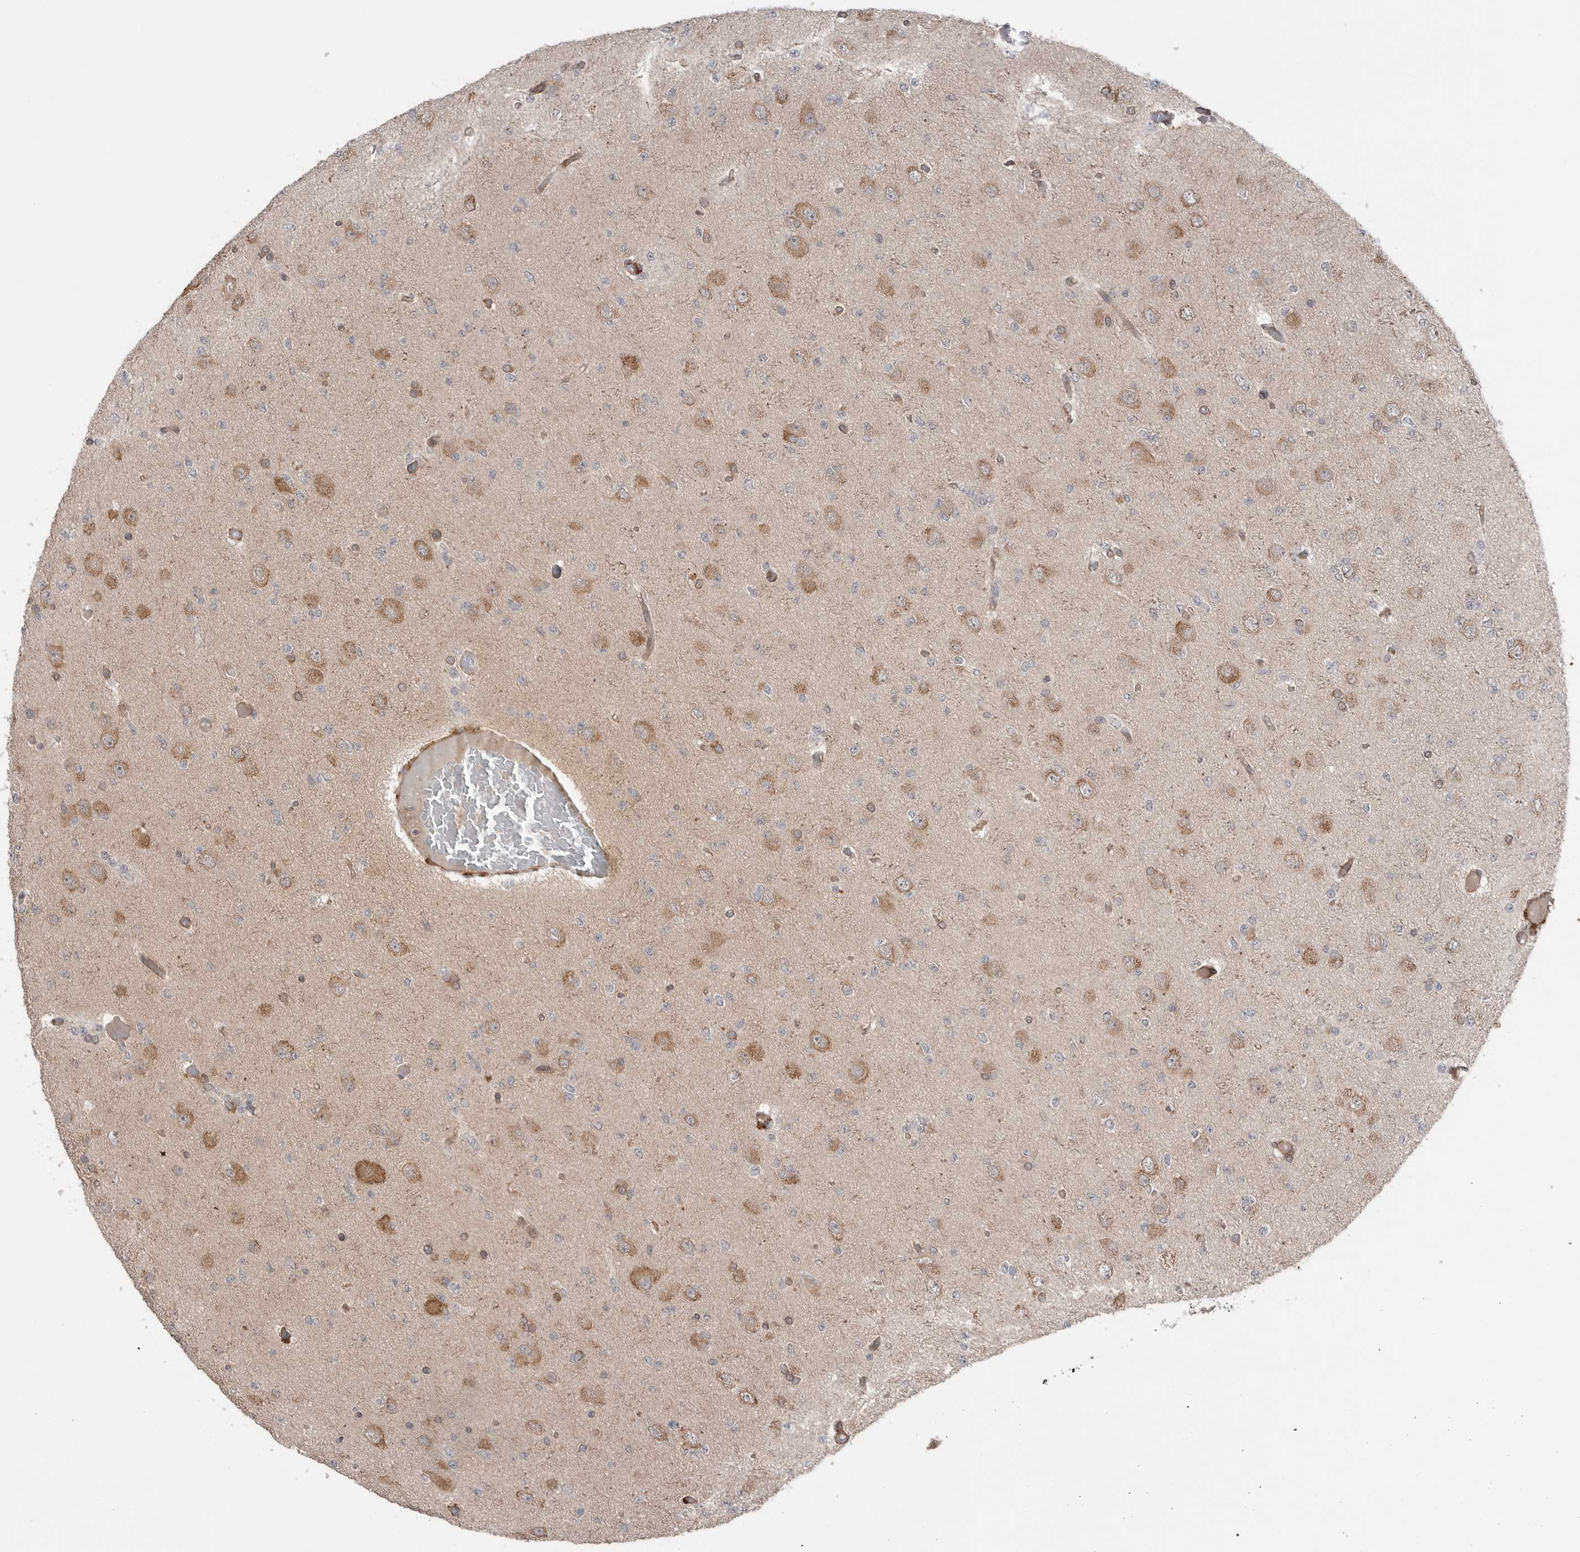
{"staining": {"intensity": "negative", "quantity": "none", "location": "none"}, "tissue": "glioma", "cell_type": "Tumor cells", "image_type": "cancer", "snomed": [{"axis": "morphology", "description": "Glioma, malignant, Low grade"}, {"axis": "topography", "description": "Brain"}], "caption": "DAB (3,3'-diaminobenzidine) immunohistochemical staining of malignant low-grade glioma shows no significant positivity in tumor cells.", "gene": "PEAK1", "patient": {"sex": "female", "age": 22}}